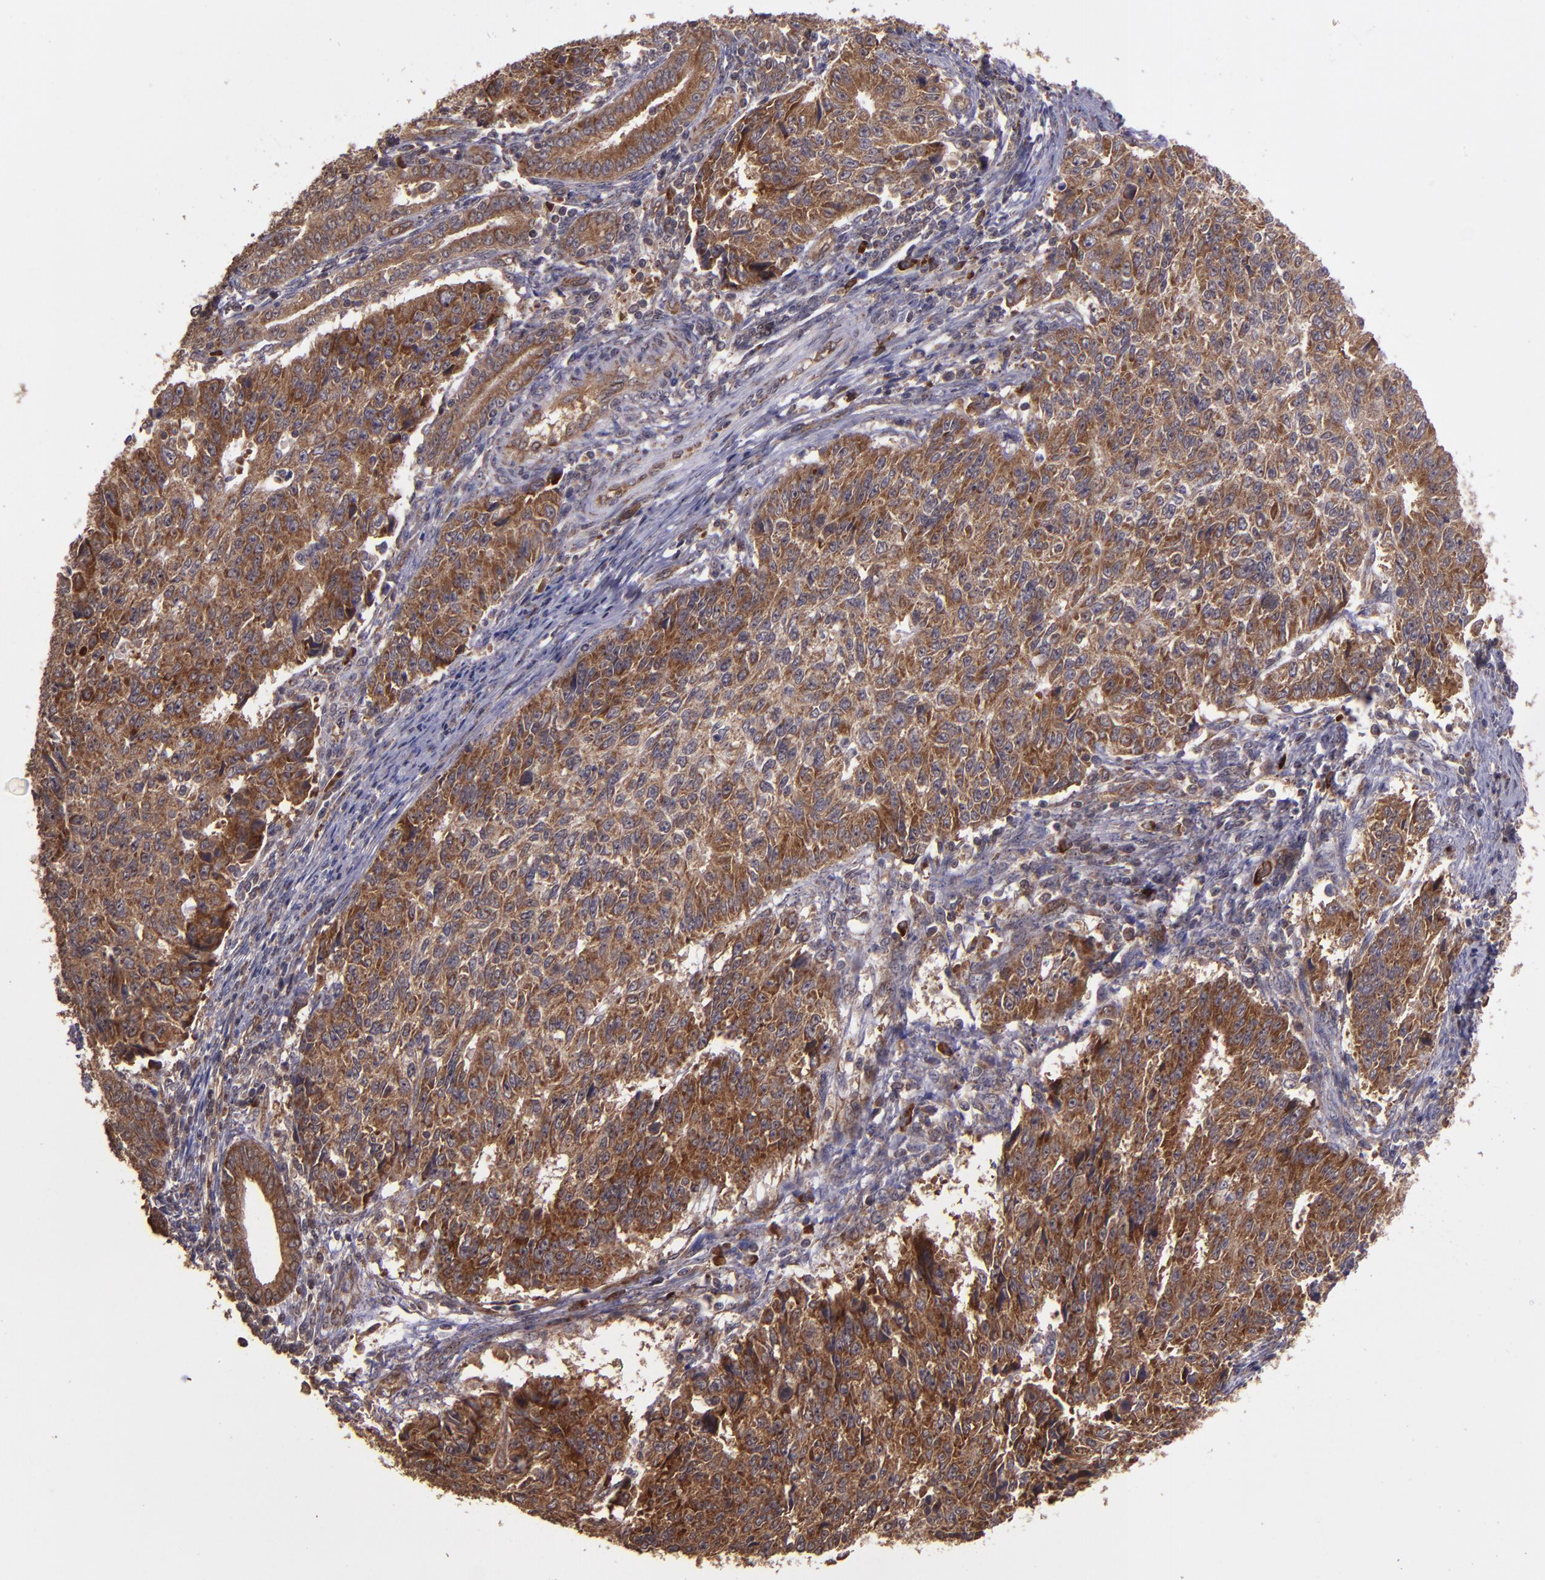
{"staining": {"intensity": "strong", "quantity": ">75%", "location": "cytoplasmic/membranous"}, "tissue": "endometrial cancer", "cell_type": "Tumor cells", "image_type": "cancer", "snomed": [{"axis": "morphology", "description": "Adenocarcinoma, NOS"}, {"axis": "topography", "description": "Endometrium"}], "caption": "Immunohistochemistry (IHC) of human endometrial adenocarcinoma displays high levels of strong cytoplasmic/membranous staining in approximately >75% of tumor cells. The staining was performed using DAB, with brown indicating positive protein expression. Nuclei are stained blue with hematoxylin.", "gene": "USP51", "patient": {"sex": "female", "age": 42}}